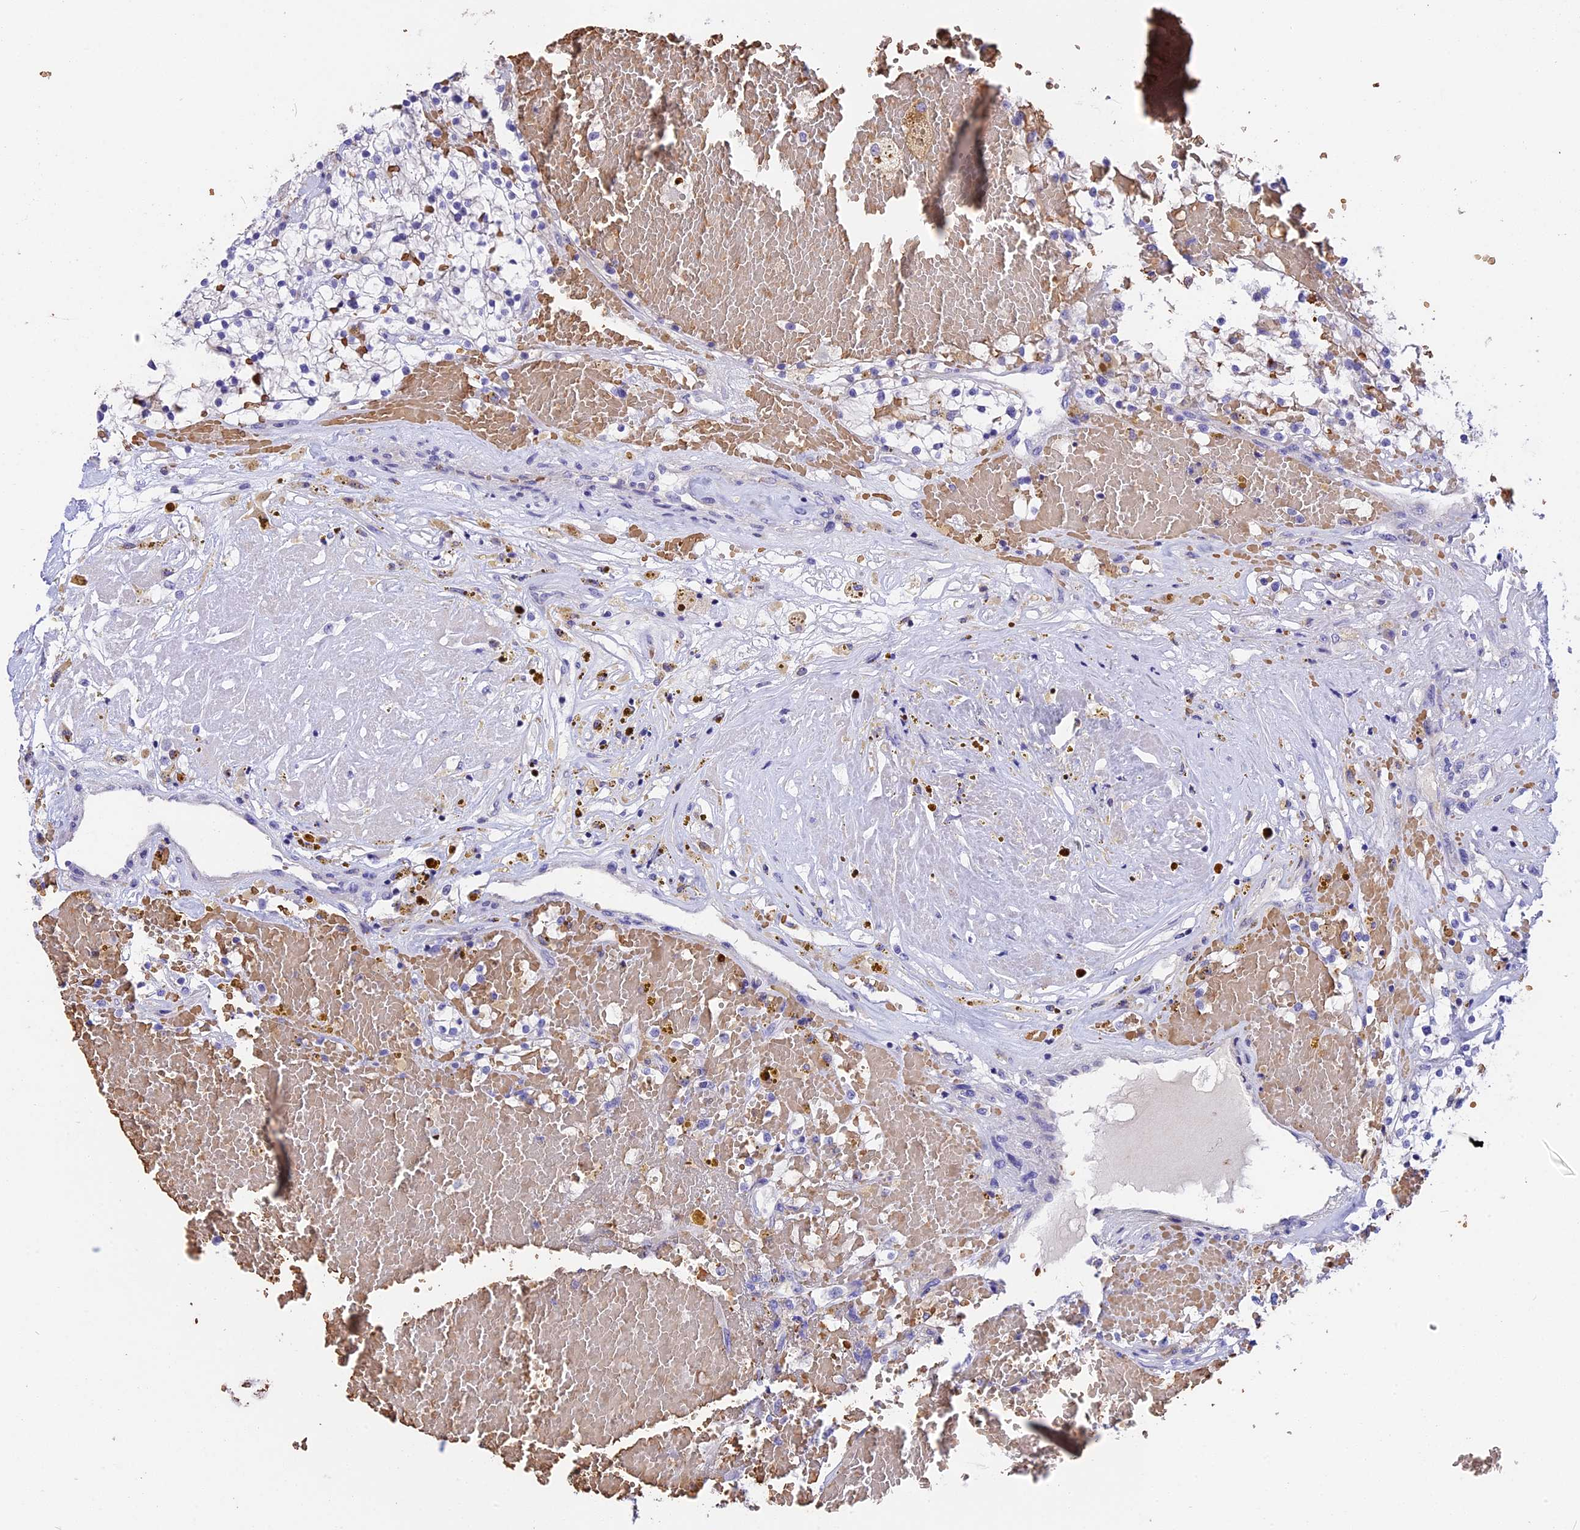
{"staining": {"intensity": "negative", "quantity": "none", "location": "none"}, "tissue": "renal cancer", "cell_type": "Tumor cells", "image_type": "cancer", "snomed": [{"axis": "morphology", "description": "Normal tissue, NOS"}, {"axis": "morphology", "description": "Adenocarcinoma, NOS"}, {"axis": "topography", "description": "Kidney"}], "caption": "An immunohistochemistry (IHC) image of renal cancer is shown. There is no staining in tumor cells of renal cancer.", "gene": "TNNC2", "patient": {"sex": "male", "age": 68}}